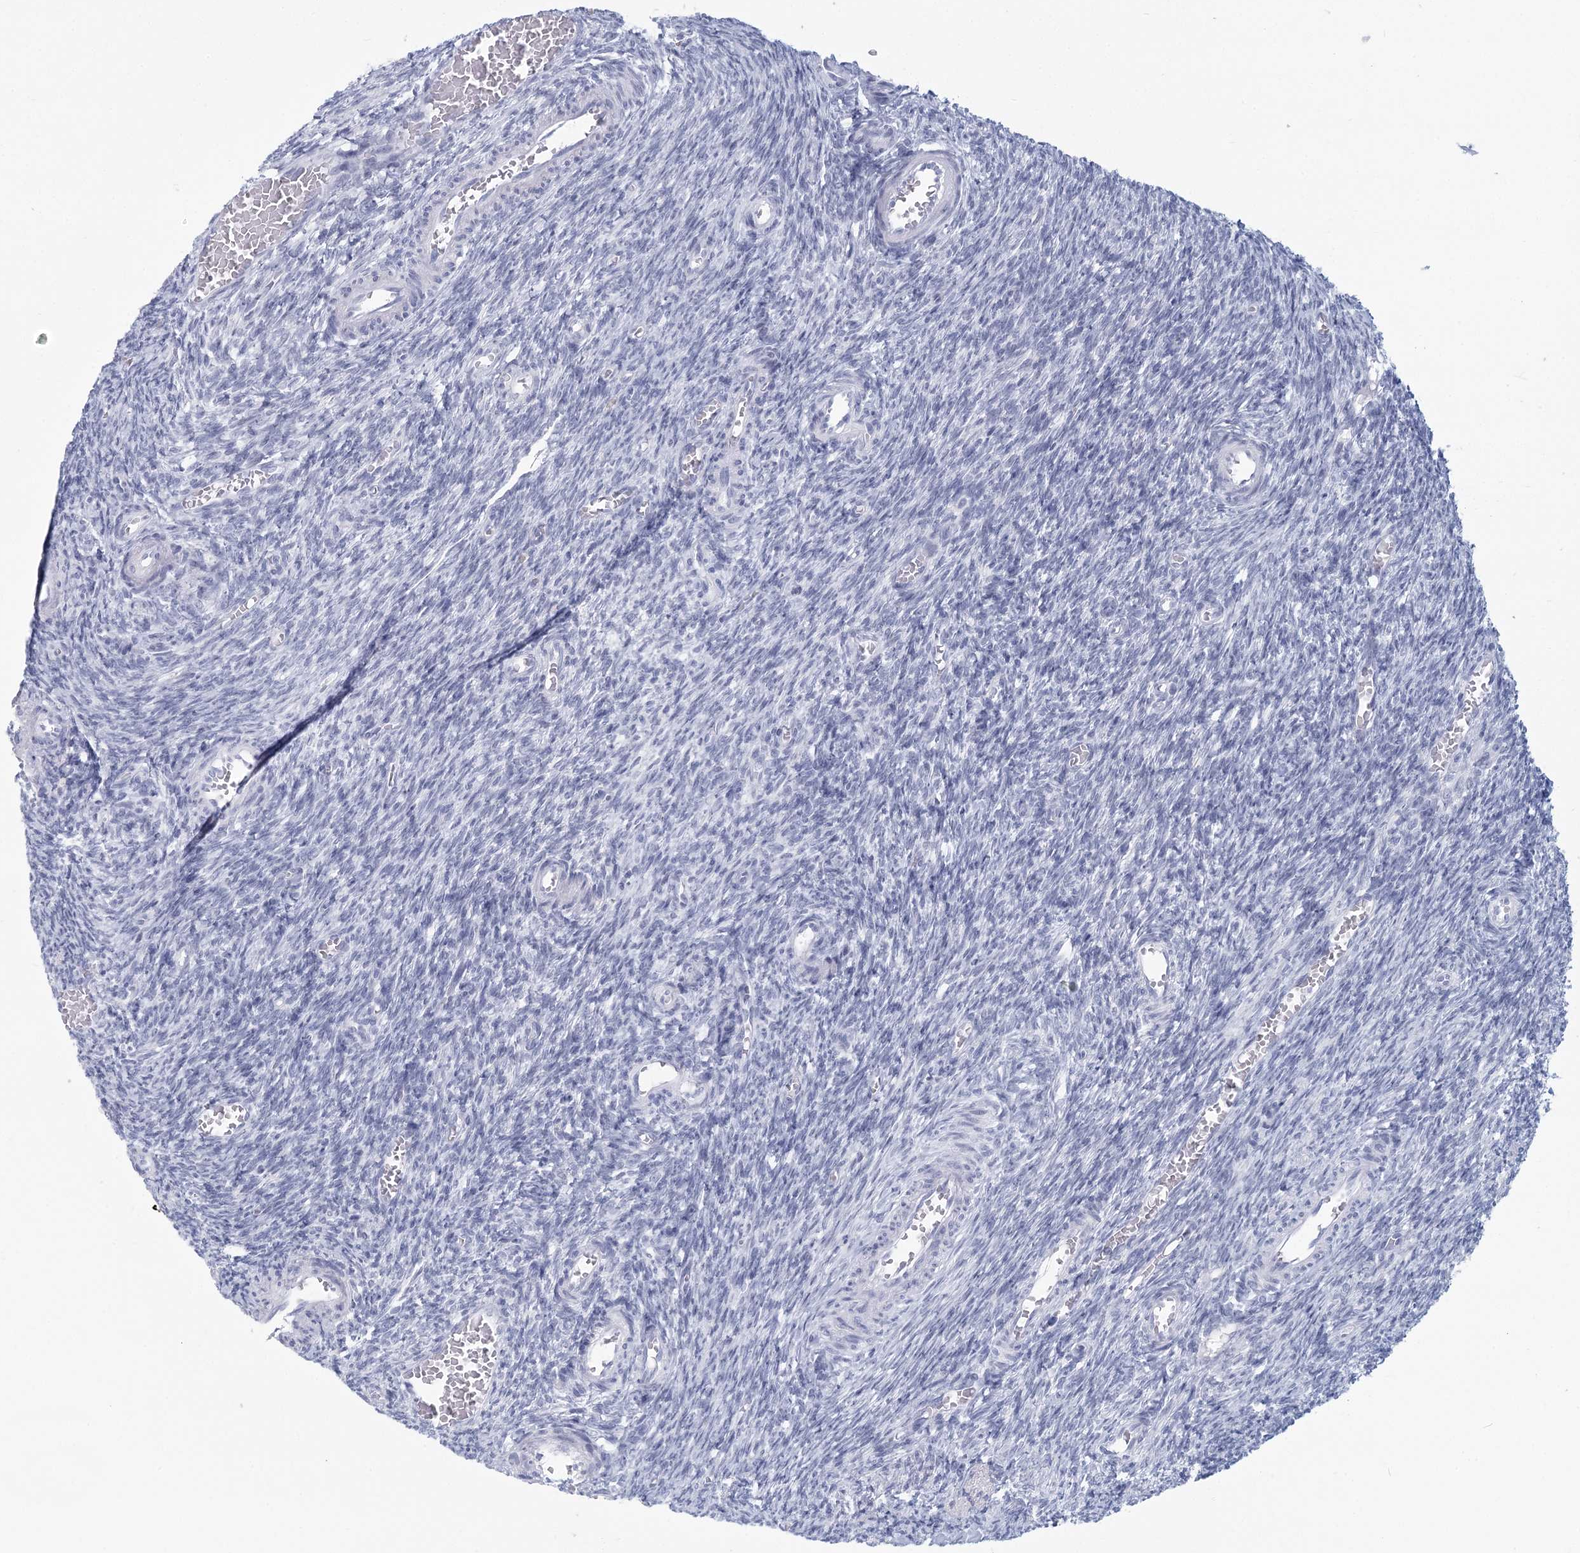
{"staining": {"intensity": "negative", "quantity": "none", "location": "none"}, "tissue": "ovary", "cell_type": "Ovarian stroma cells", "image_type": "normal", "snomed": [{"axis": "morphology", "description": "Normal tissue, NOS"}, {"axis": "topography", "description": "Ovary"}], "caption": "The image shows no staining of ovarian stroma cells in normal ovary.", "gene": "WNT8B", "patient": {"sex": "female", "age": 27}}